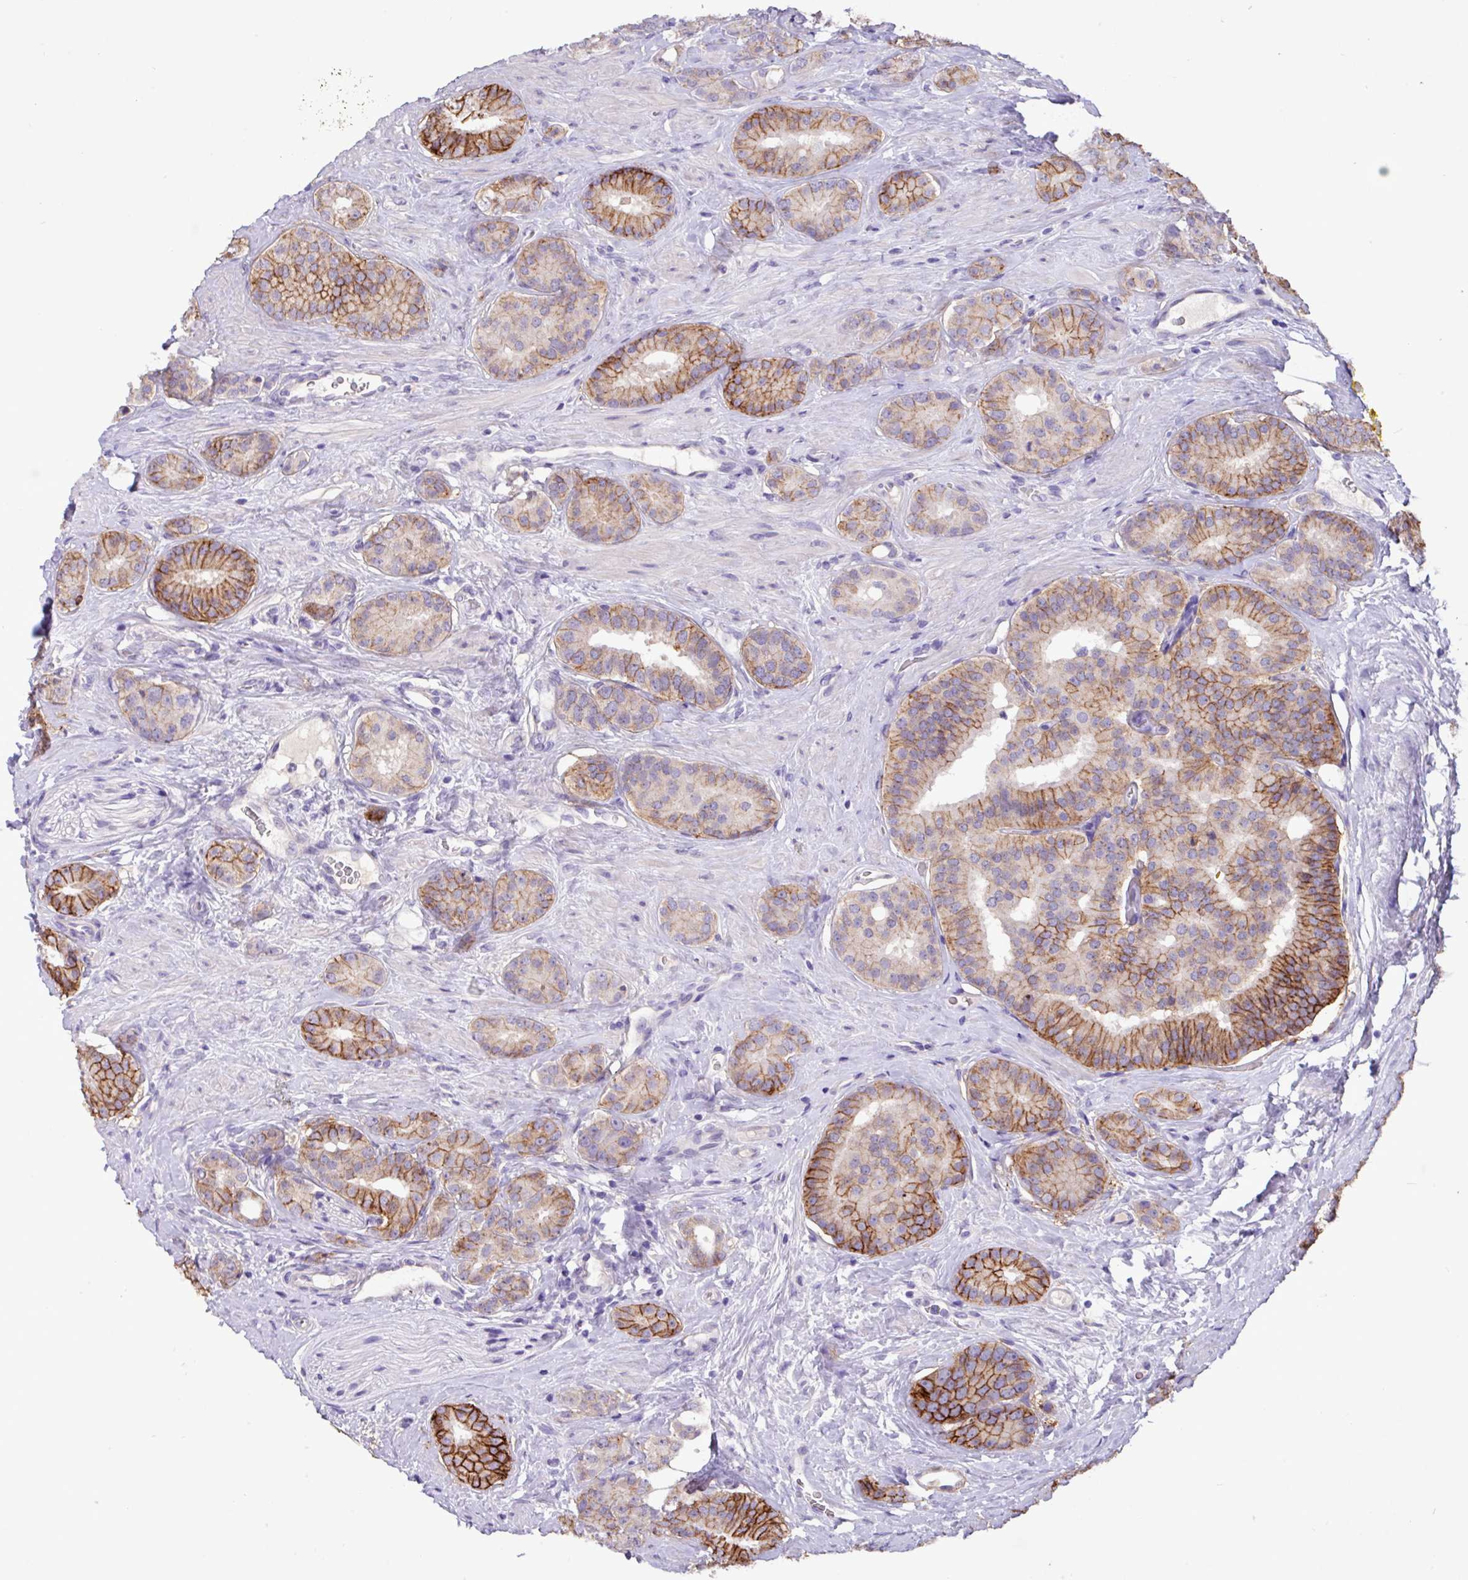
{"staining": {"intensity": "strong", "quantity": ">75%", "location": "cytoplasmic/membranous"}, "tissue": "prostate cancer", "cell_type": "Tumor cells", "image_type": "cancer", "snomed": [{"axis": "morphology", "description": "Adenocarcinoma, High grade"}, {"axis": "topography", "description": "Prostate"}], "caption": "A brown stain shows strong cytoplasmic/membranous expression of a protein in prostate cancer (high-grade adenocarcinoma) tumor cells. Immunohistochemistry (ihc) stains the protein in brown and the nuclei are stained blue.", "gene": "EPCAM", "patient": {"sex": "male", "age": 63}}